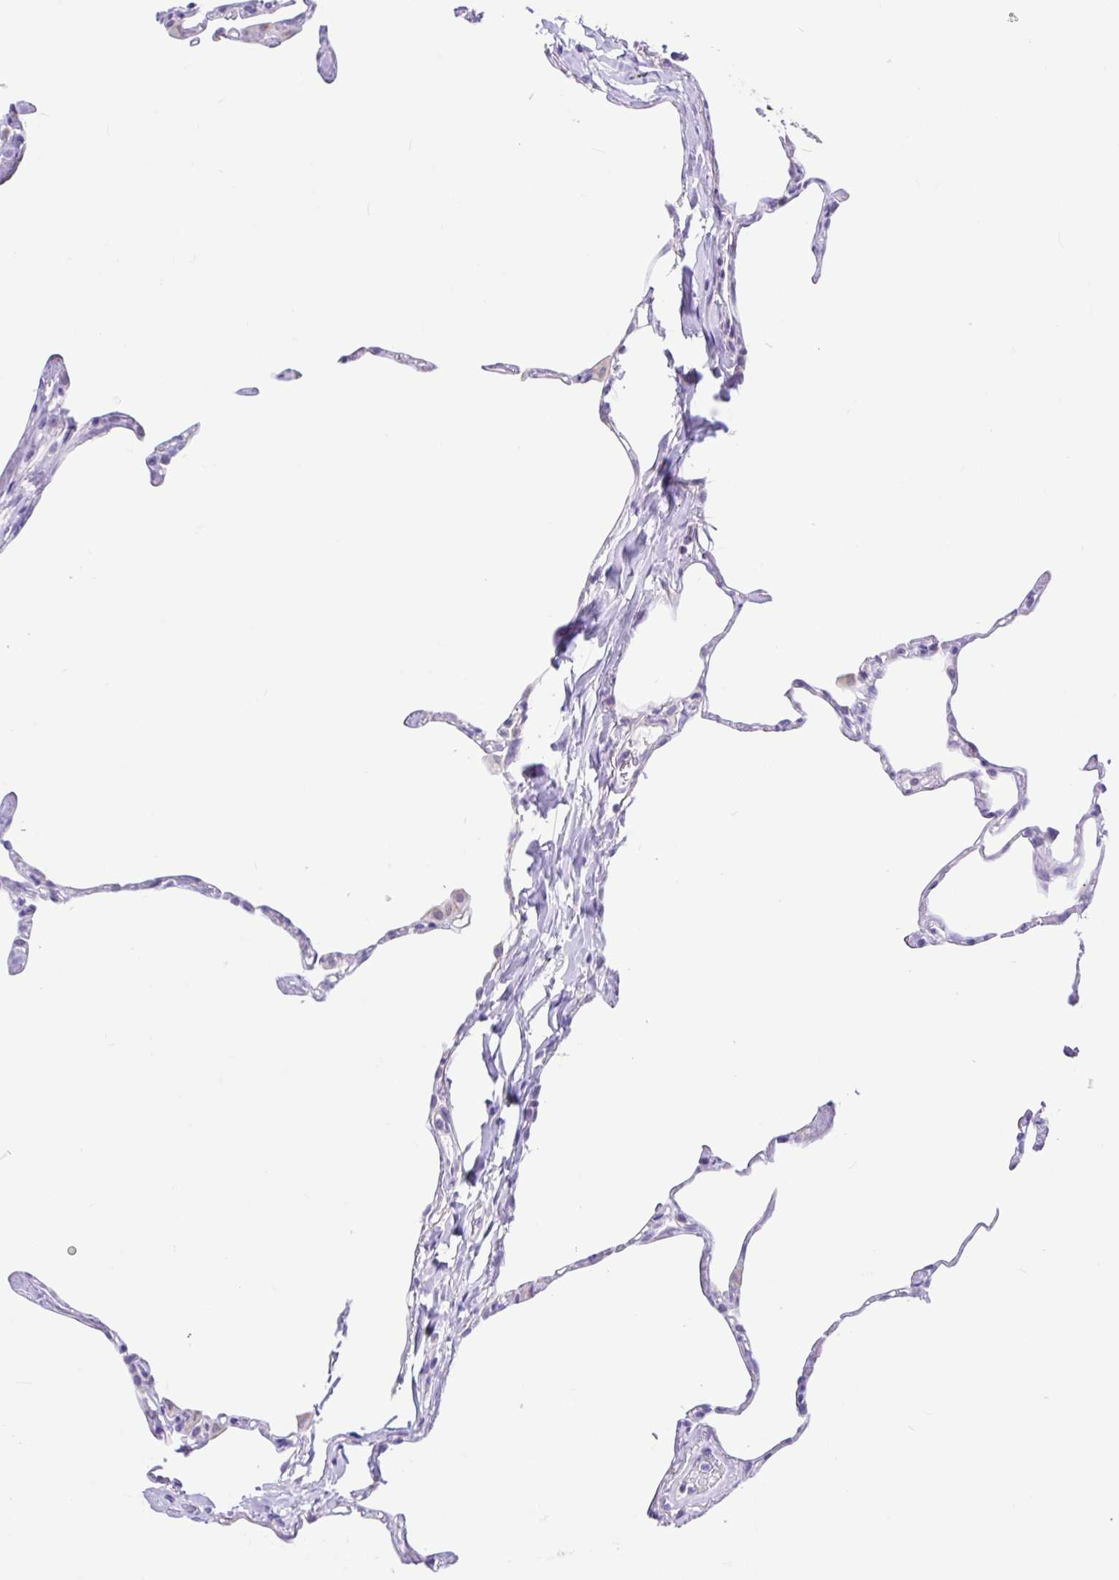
{"staining": {"intensity": "negative", "quantity": "none", "location": "none"}, "tissue": "lung", "cell_type": "Alveolar cells", "image_type": "normal", "snomed": [{"axis": "morphology", "description": "Normal tissue, NOS"}, {"axis": "topography", "description": "Lung"}], "caption": "The immunohistochemistry (IHC) histopathology image has no significant positivity in alveolar cells of lung.", "gene": "NDUFS2", "patient": {"sex": "male", "age": 65}}